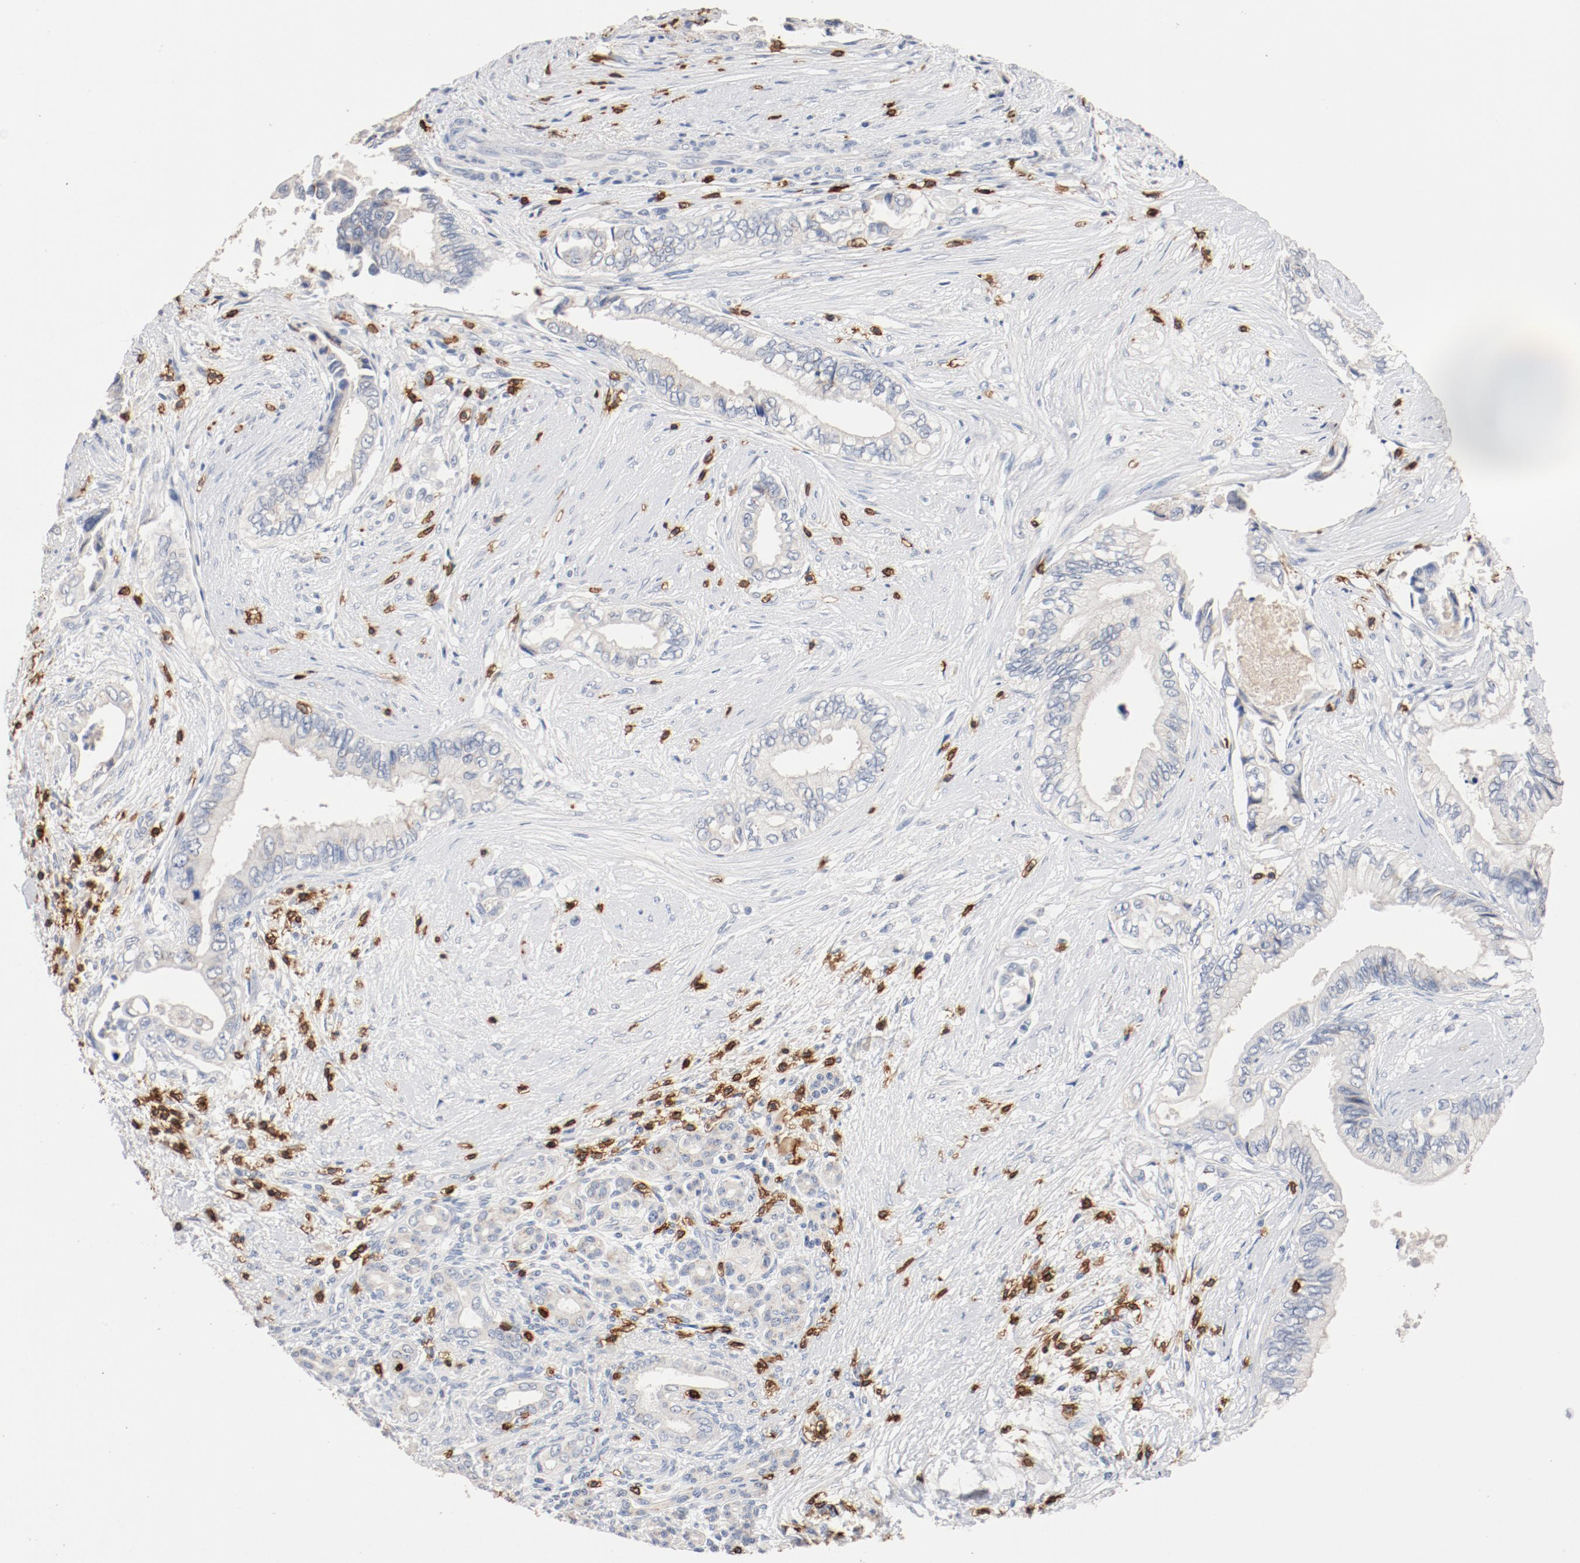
{"staining": {"intensity": "negative", "quantity": "none", "location": "none"}, "tissue": "pancreatic cancer", "cell_type": "Tumor cells", "image_type": "cancer", "snomed": [{"axis": "morphology", "description": "Adenocarcinoma, NOS"}, {"axis": "topography", "description": "Pancreas"}], "caption": "Immunohistochemistry (IHC) of pancreatic cancer (adenocarcinoma) displays no positivity in tumor cells.", "gene": "CD247", "patient": {"sex": "female", "age": 66}}